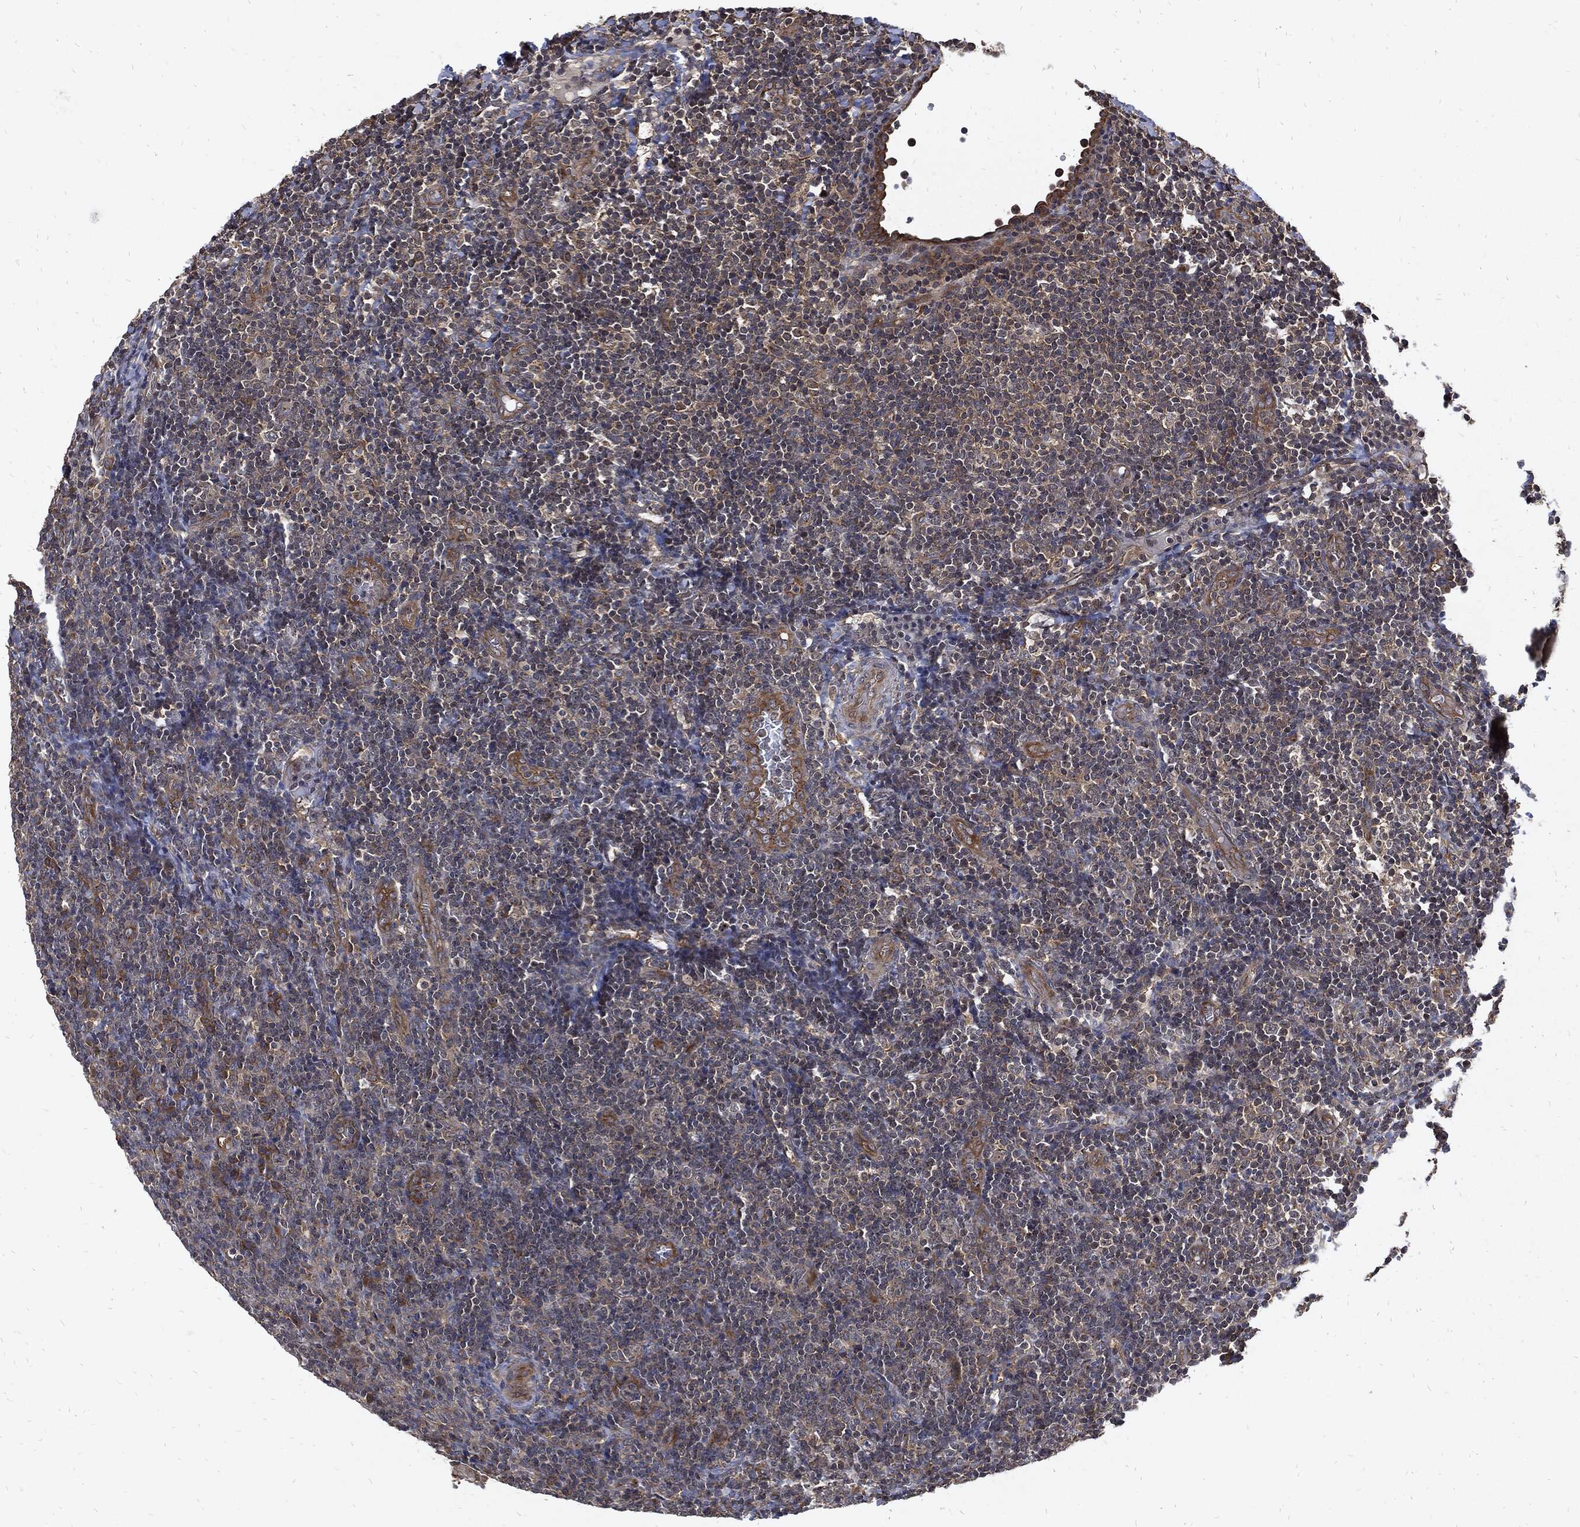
{"staining": {"intensity": "moderate", "quantity": "<25%", "location": "cytoplasmic/membranous"}, "tissue": "tonsil", "cell_type": "Germinal center cells", "image_type": "normal", "snomed": [{"axis": "morphology", "description": "Normal tissue, NOS"}, {"axis": "topography", "description": "Tonsil"}], "caption": "Benign tonsil was stained to show a protein in brown. There is low levels of moderate cytoplasmic/membranous expression in about <25% of germinal center cells. (DAB IHC, brown staining for protein, blue staining for nuclei).", "gene": "DCTN1", "patient": {"sex": "female", "age": 5}}